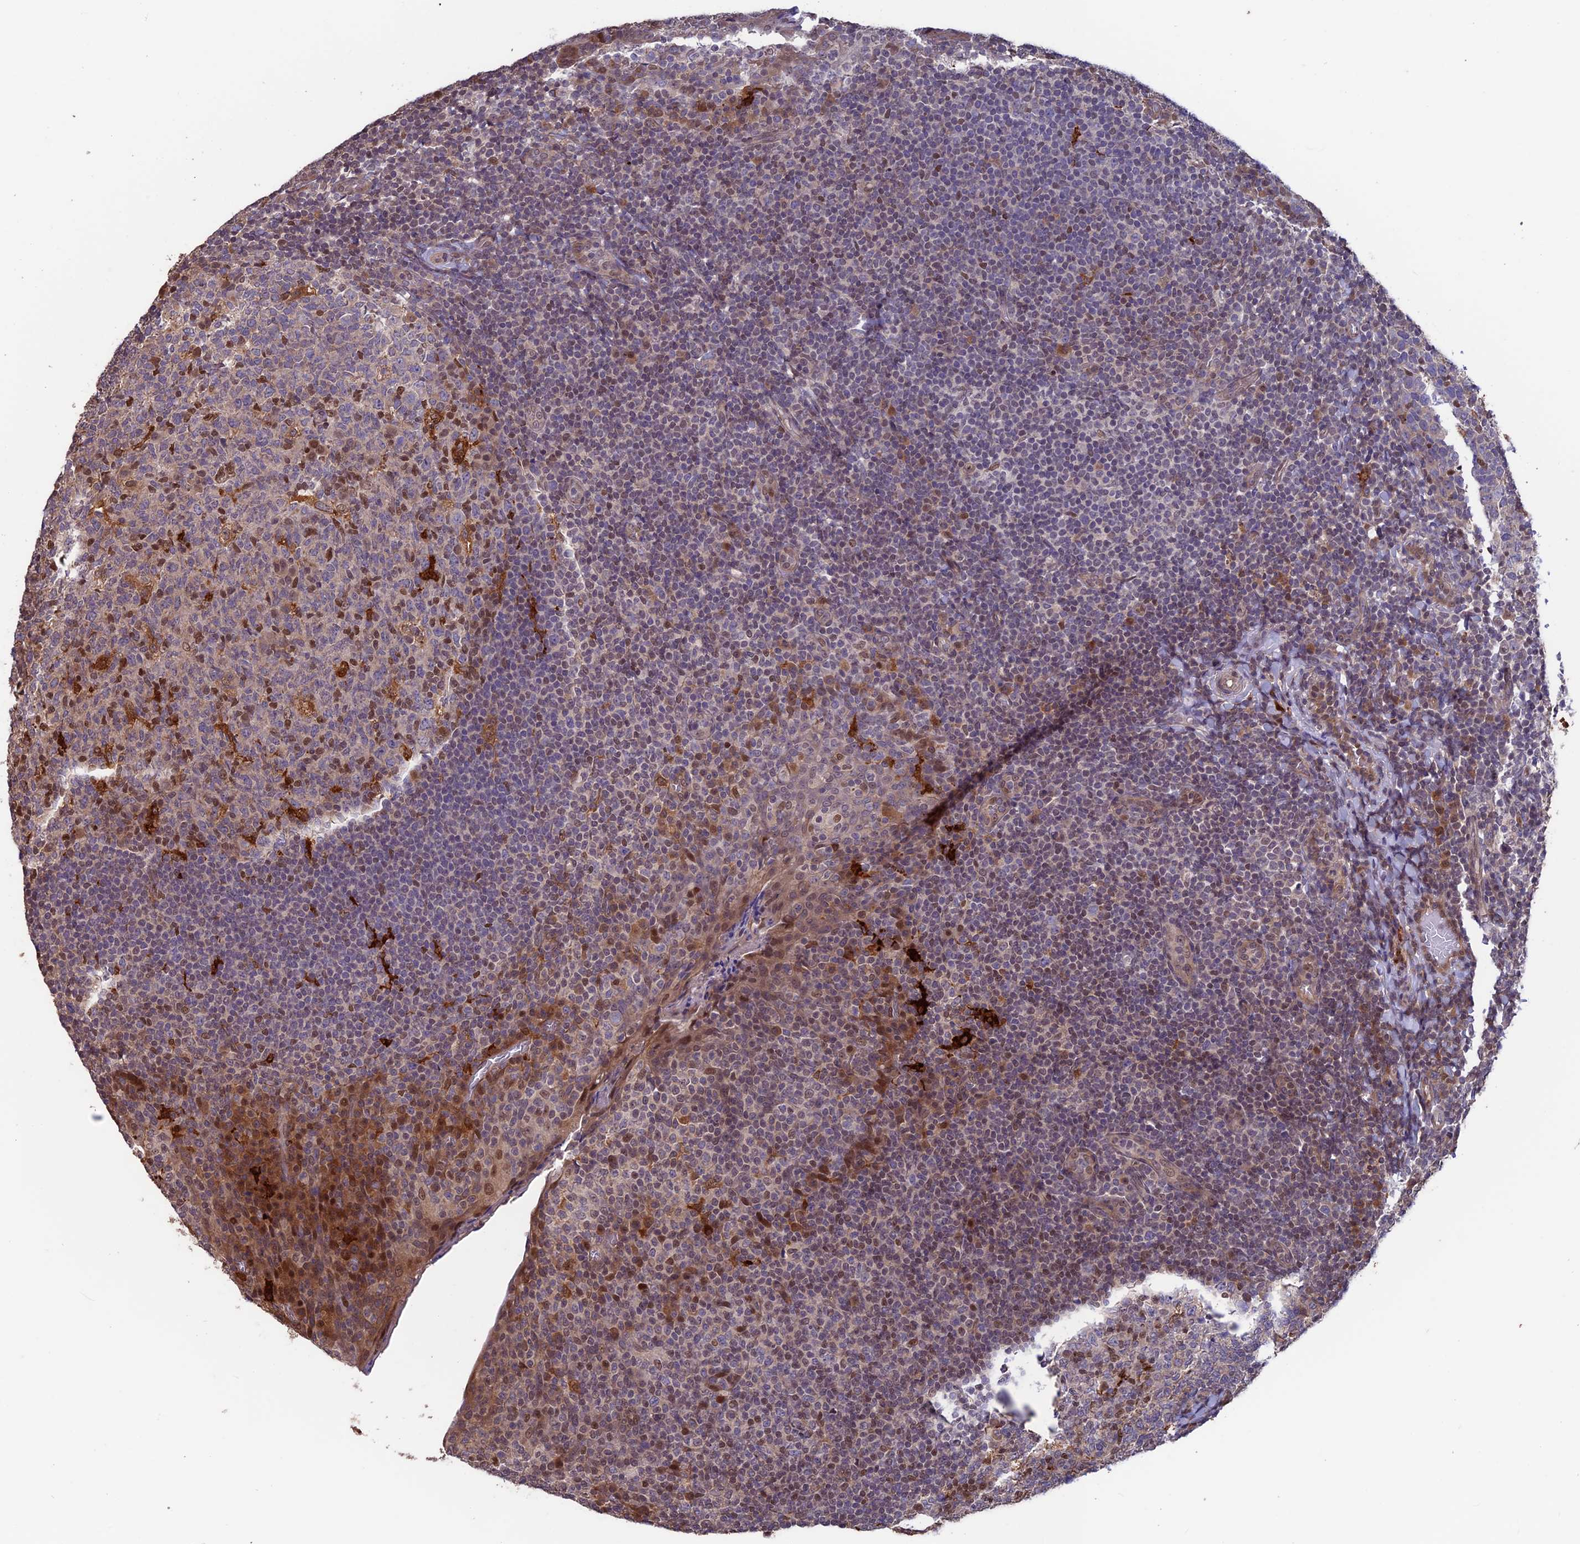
{"staining": {"intensity": "moderate", "quantity": "<25%", "location": "cytoplasmic/membranous,nuclear"}, "tissue": "tonsil", "cell_type": "Germinal center cells", "image_type": "normal", "snomed": [{"axis": "morphology", "description": "Normal tissue, NOS"}, {"axis": "topography", "description": "Tonsil"}], "caption": "Immunohistochemistry staining of normal tonsil, which displays low levels of moderate cytoplasmic/membranous,nuclear positivity in approximately <25% of germinal center cells indicating moderate cytoplasmic/membranous,nuclear protein expression. The staining was performed using DAB (brown) for protein detection and nuclei were counterstained in hematoxylin (blue).", "gene": "MAST2", "patient": {"sex": "female", "age": 19}}